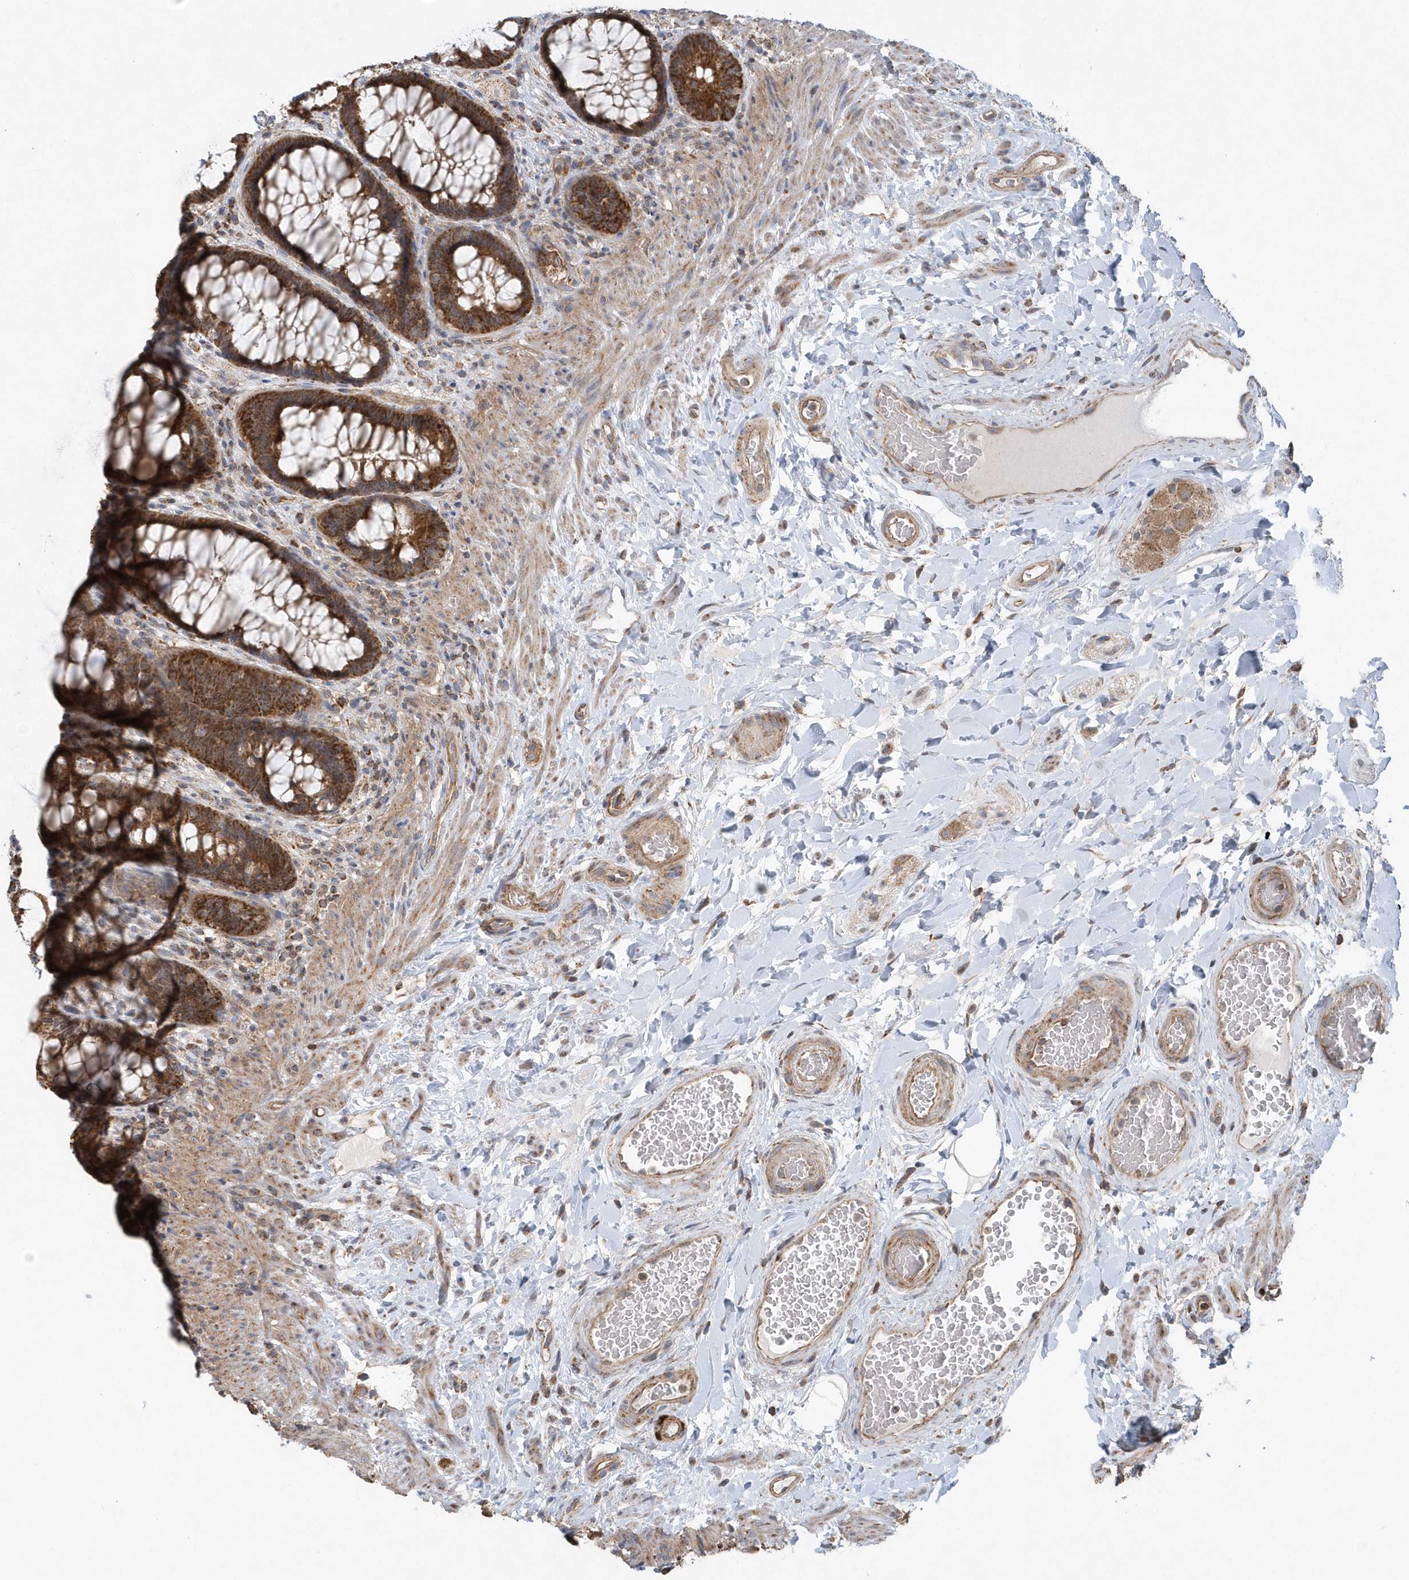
{"staining": {"intensity": "moderate", "quantity": ">75%", "location": "cytoplasmic/membranous"}, "tissue": "rectum", "cell_type": "Glandular cells", "image_type": "normal", "snomed": [{"axis": "morphology", "description": "Normal tissue, NOS"}, {"axis": "topography", "description": "Rectum"}], "caption": "Immunohistochemistry photomicrograph of benign rectum: rectum stained using immunohistochemistry (IHC) reveals medium levels of moderate protein expression localized specifically in the cytoplasmic/membranous of glandular cells, appearing as a cytoplasmic/membranous brown color.", "gene": "PPP1R7", "patient": {"sex": "female", "age": 46}}